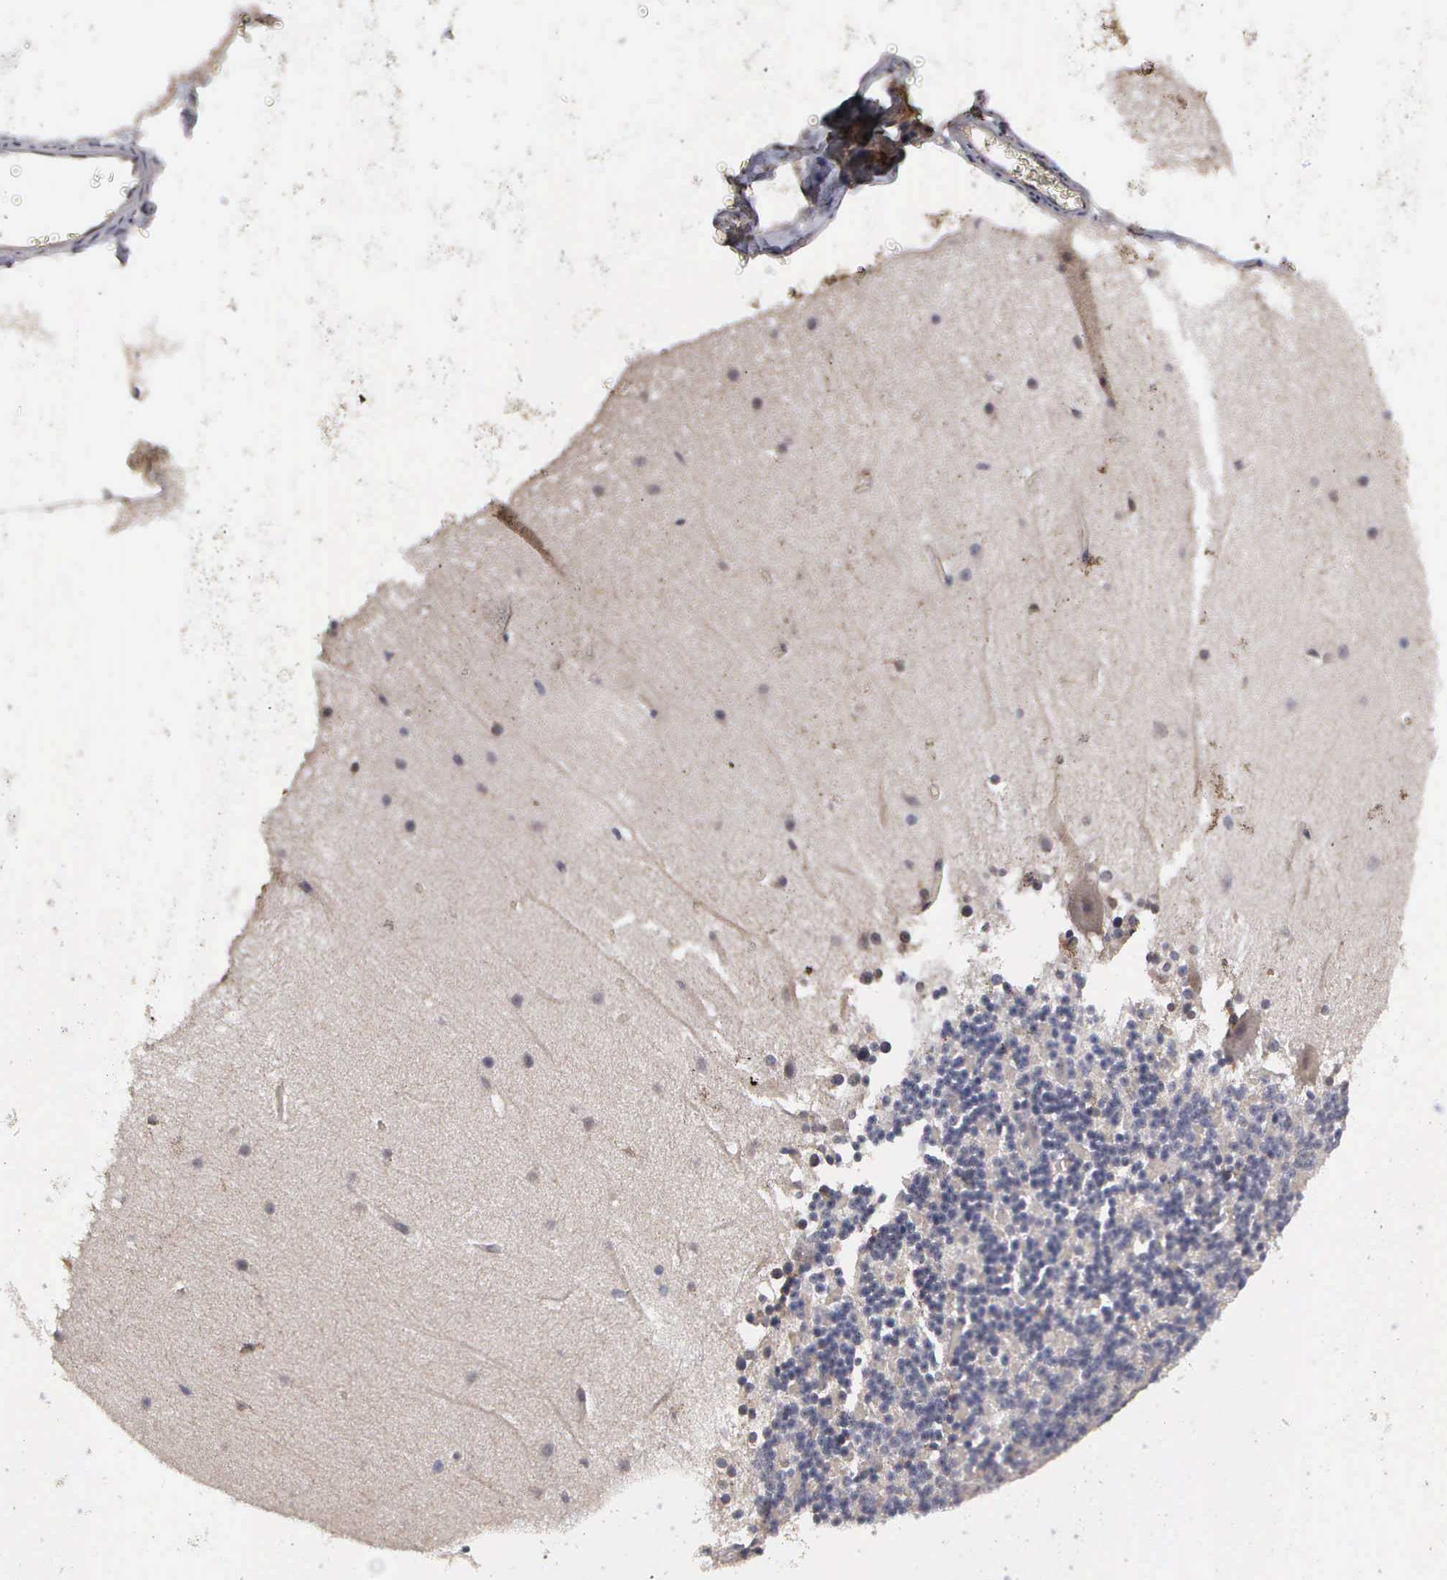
{"staining": {"intensity": "negative", "quantity": "none", "location": "none"}, "tissue": "cerebellum", "cell_type": "Cells in granular layer", "image_type": "normal", "snomed": [{"axis": "morphology", "description": "Normal tissue, NOS"}, {"axis": "topography", "description": "Cerebellum"}], "caption": "Protein analysis of normal cerebellum exhibits no significant expression in cells in granular layer. (DAB IHC visualized using brightfield microscopy, high magnification).", "gene": "ZBTB33", "patient": {"sex": "female", "age": 19}}